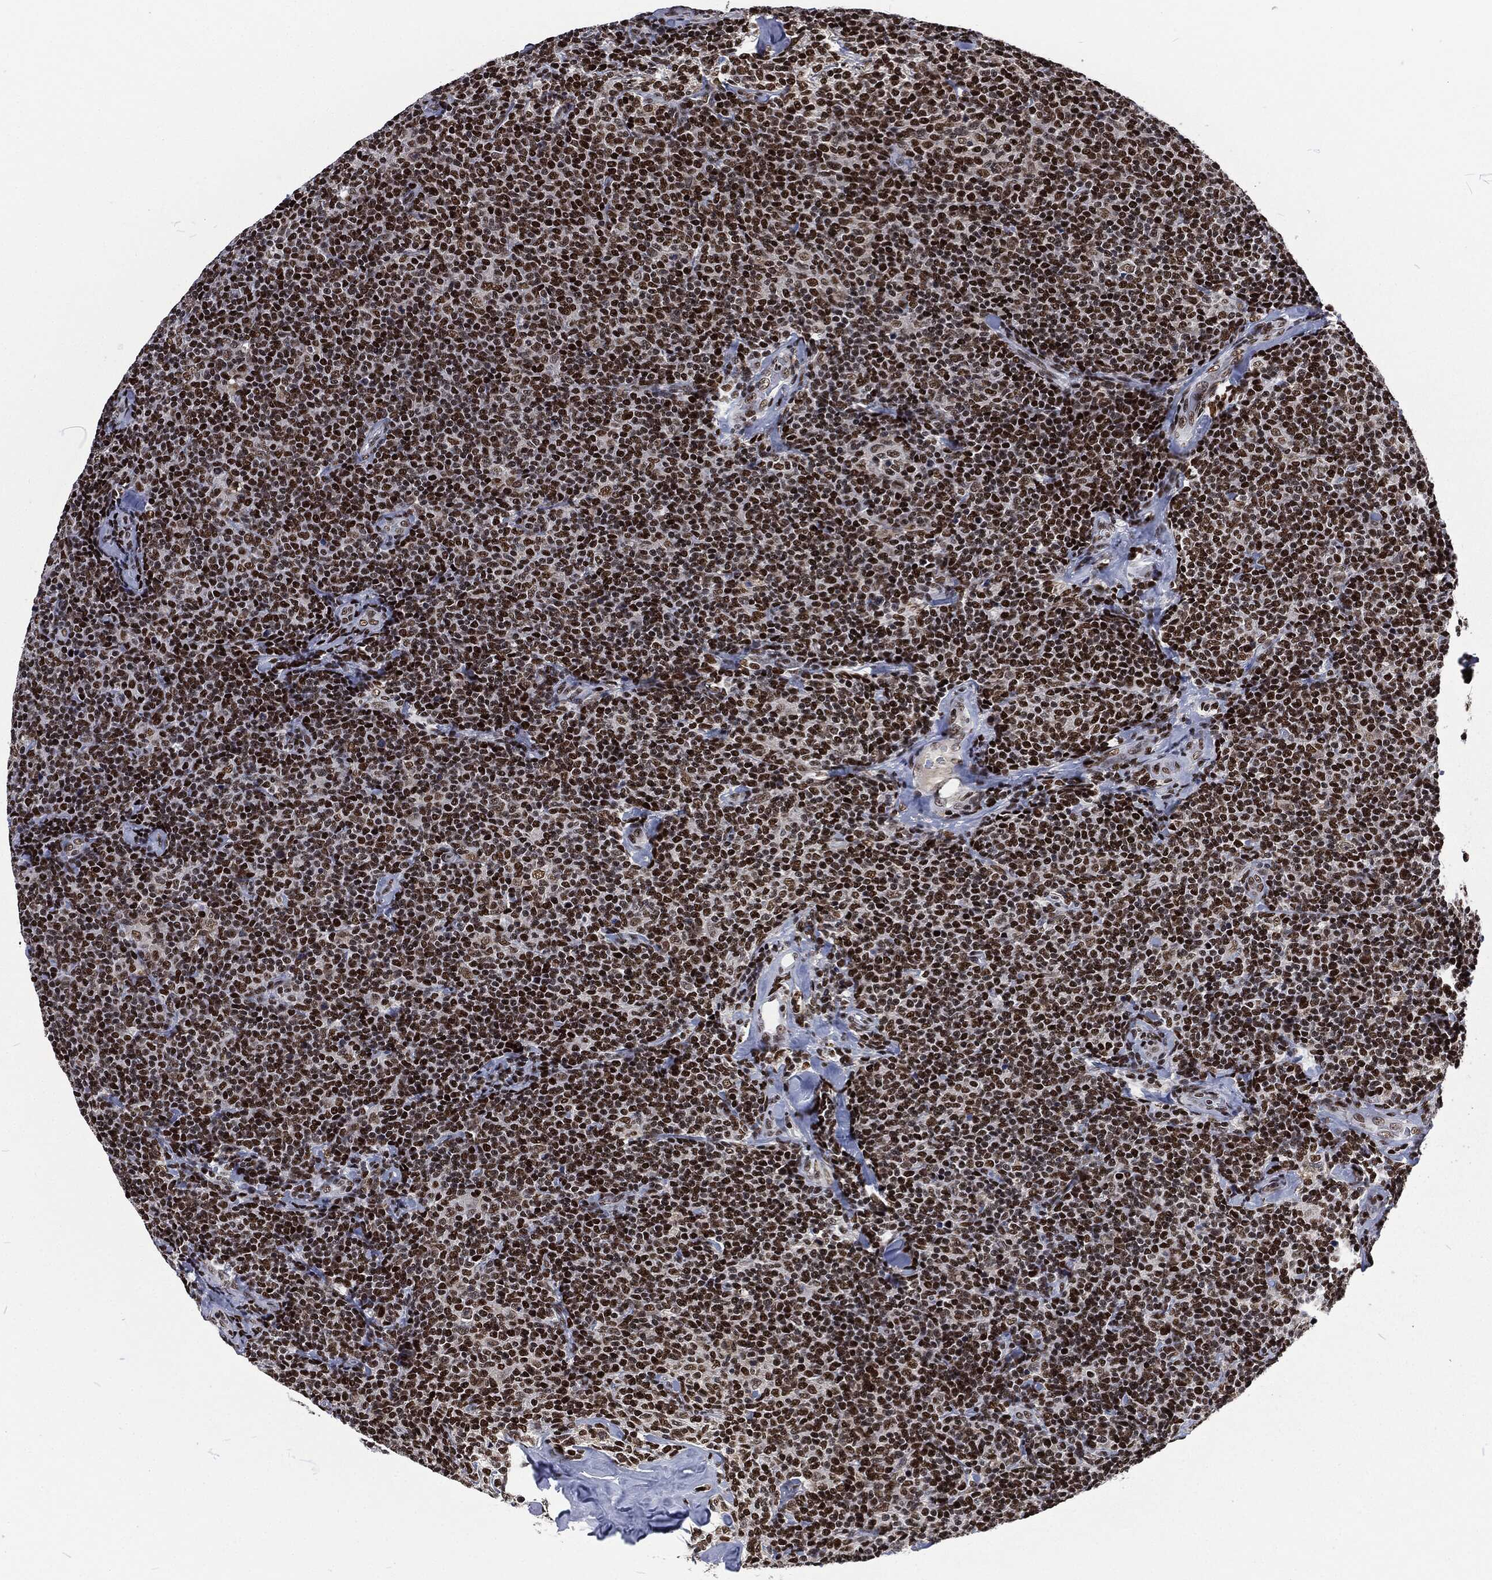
{"staining": {"intensity": "strong", "quantity": "25%-75%", "location": "nuclear"}, "tissue": "lymphoma", "cell_type": "Tumor cells", "image_type": "cancer", "snomed": [{"axis": "morphology", "description": "Malignant lymphoma, non-Hodgkin's type, Low grade"}, {"axis": "topography", "description": "Lymph node"}], "caption": "Lymphoma tissue exhibits strong nuclear expression in about 25%-75% of tumor cells (DAB IHC with brightfield microscopy, high magnification).", "gene": "DCPS", "patient": {"sex": "female", "age": 56}}